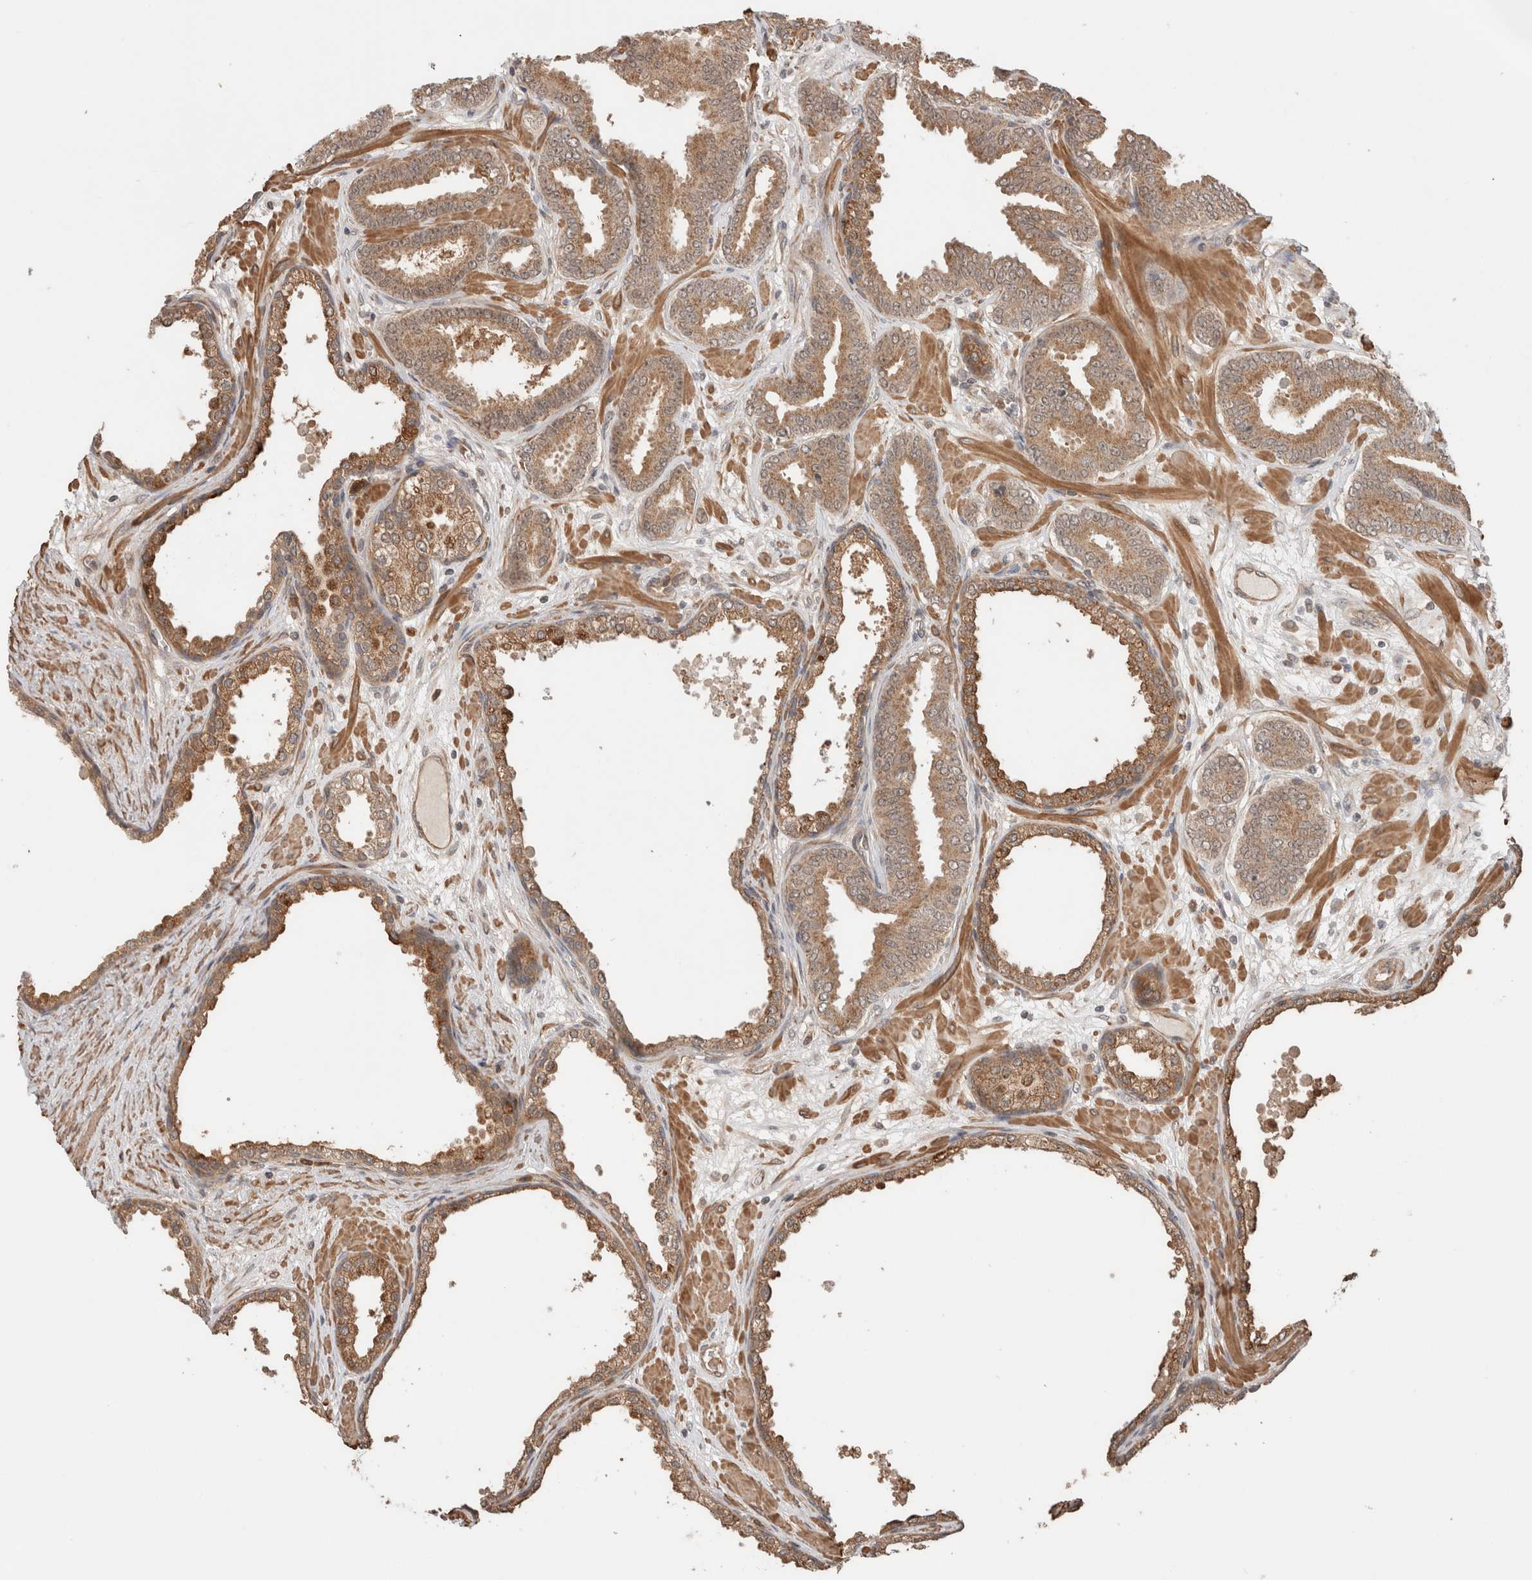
{"staining": {"intensity": "moderate", "quantity": ">75%", "location": "cytoplasmic/membranous"}, "tissue": "prostate cancer", "cell_type": "Tumor cells", "image_type": "cancer", "snomed": [{"axis": "morphology", "description": "Adenocarcinoma, Low grade"}, {"axis": "topography", "description": "Prostate"}], "caption": "Protein expression analysis of human prostate cancer reveals moderate cytoplasmic/membranous expression in approximately >75% of tumor cells.", "gene": "ZNF649", "patient": {"sex": "male", "age": 62}}